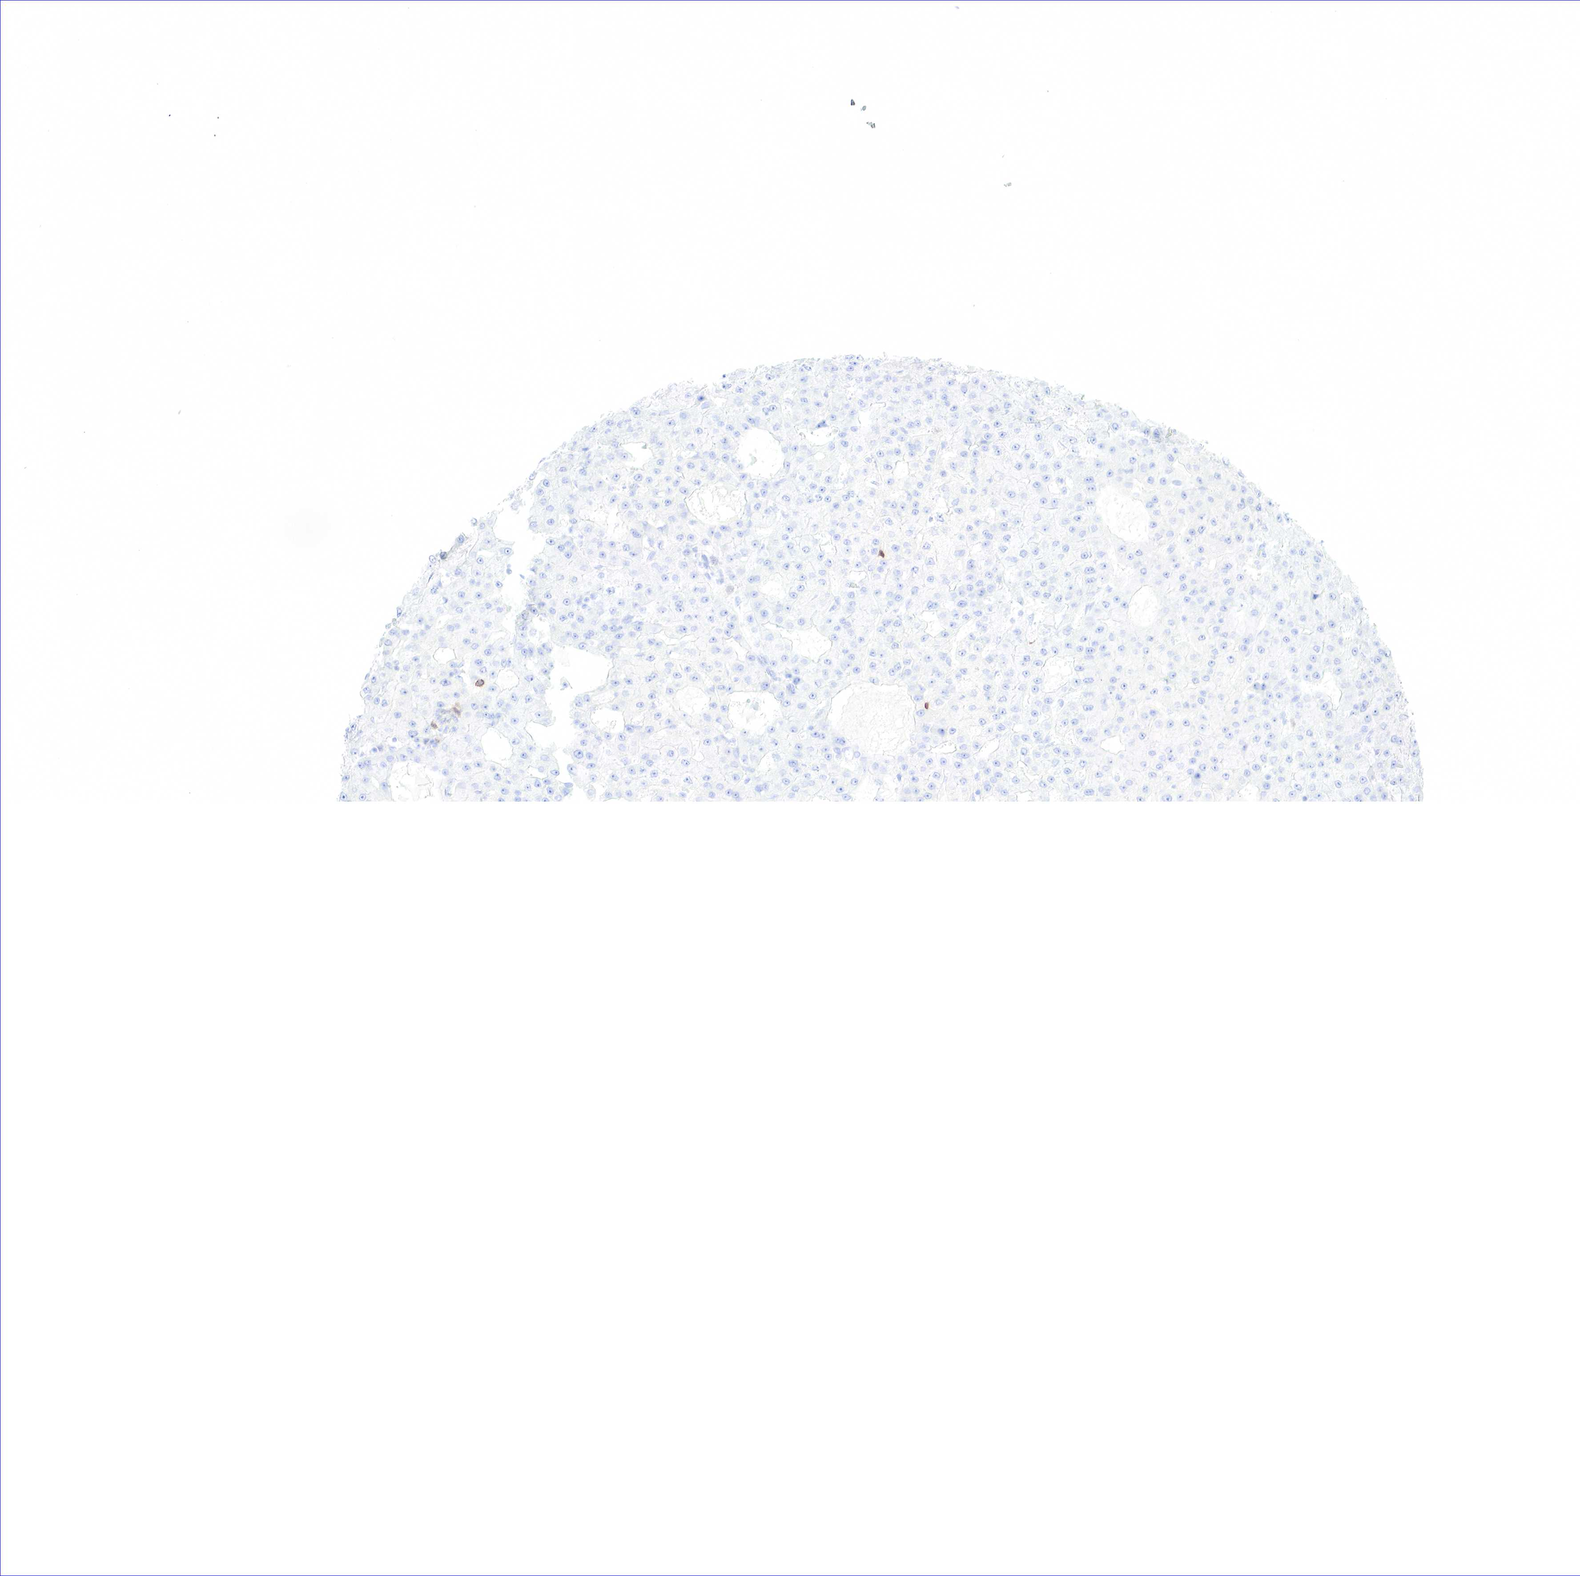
{"staining": {"intensity": "negative", "quantity": "none", "location": "none"}, "tissue": "liver cancer", "cell_type": "Tumor cells", "image_type": "cancer", "snomed": [{"axis": "morphology", "description": "Carcinoma, Hepatocellular, NOS"}, {"axis": "topography", "description": "Liver"}], "caption": "Immunohistochemistry (IHC) micrograph of human liver cancer (hepatocellular carcinoma) stained for a protein (brown), which shows no positivity in tumor cells.", "gene": "TNFRSF8", "patient": {"sex": "male", "age": 47}}